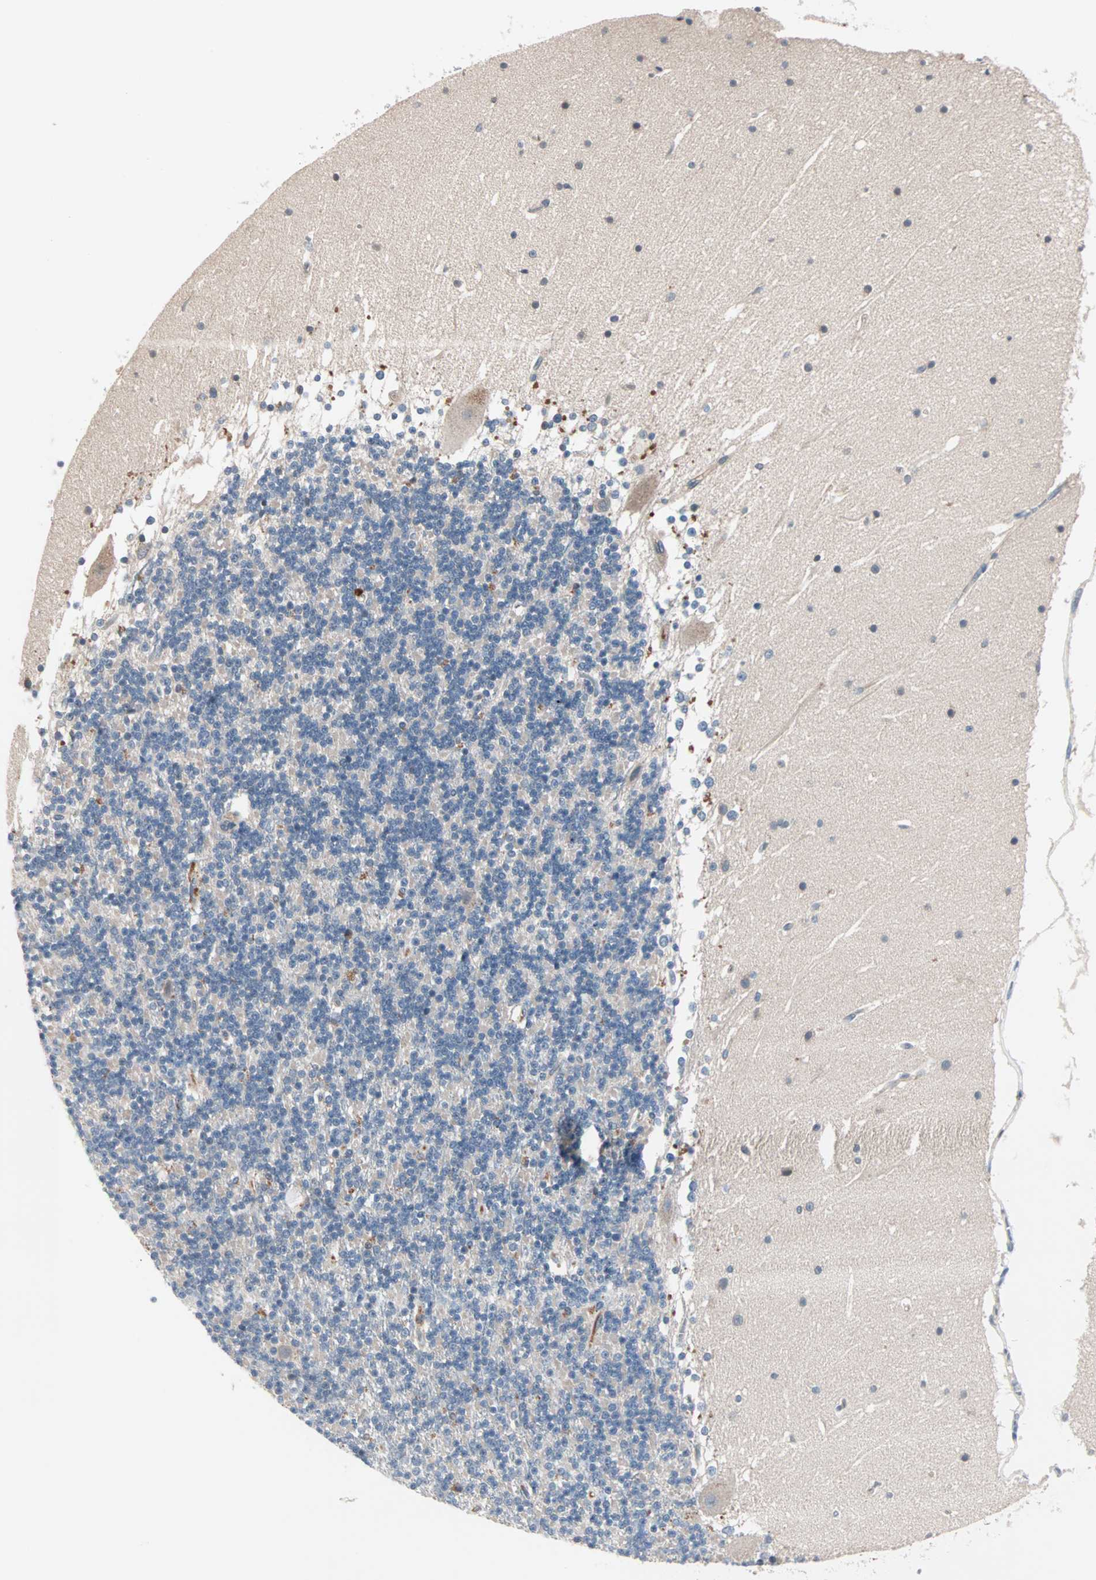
{"staining": {"intensity": "negative", "quantity": "none", "location": "none"}, "tissue": "cerebellum", "cell_type": "Cells in granular layer", "image_type": "normal", "snomed": [{"axis": "morphology", "description": "Normal tissue, NOS"}, {"axis": "topography", "description": "Cerebellum"}], "caption": "This is a histopathology image of immunohistochemistry staining of unremarkable cerebellum, which shows no positivity in cells in granular layer. (DAB immunohistochemistry with hematoxylin counter stain).", "gene": "CAD", "patient": {"sex": "female", "age": 19}}